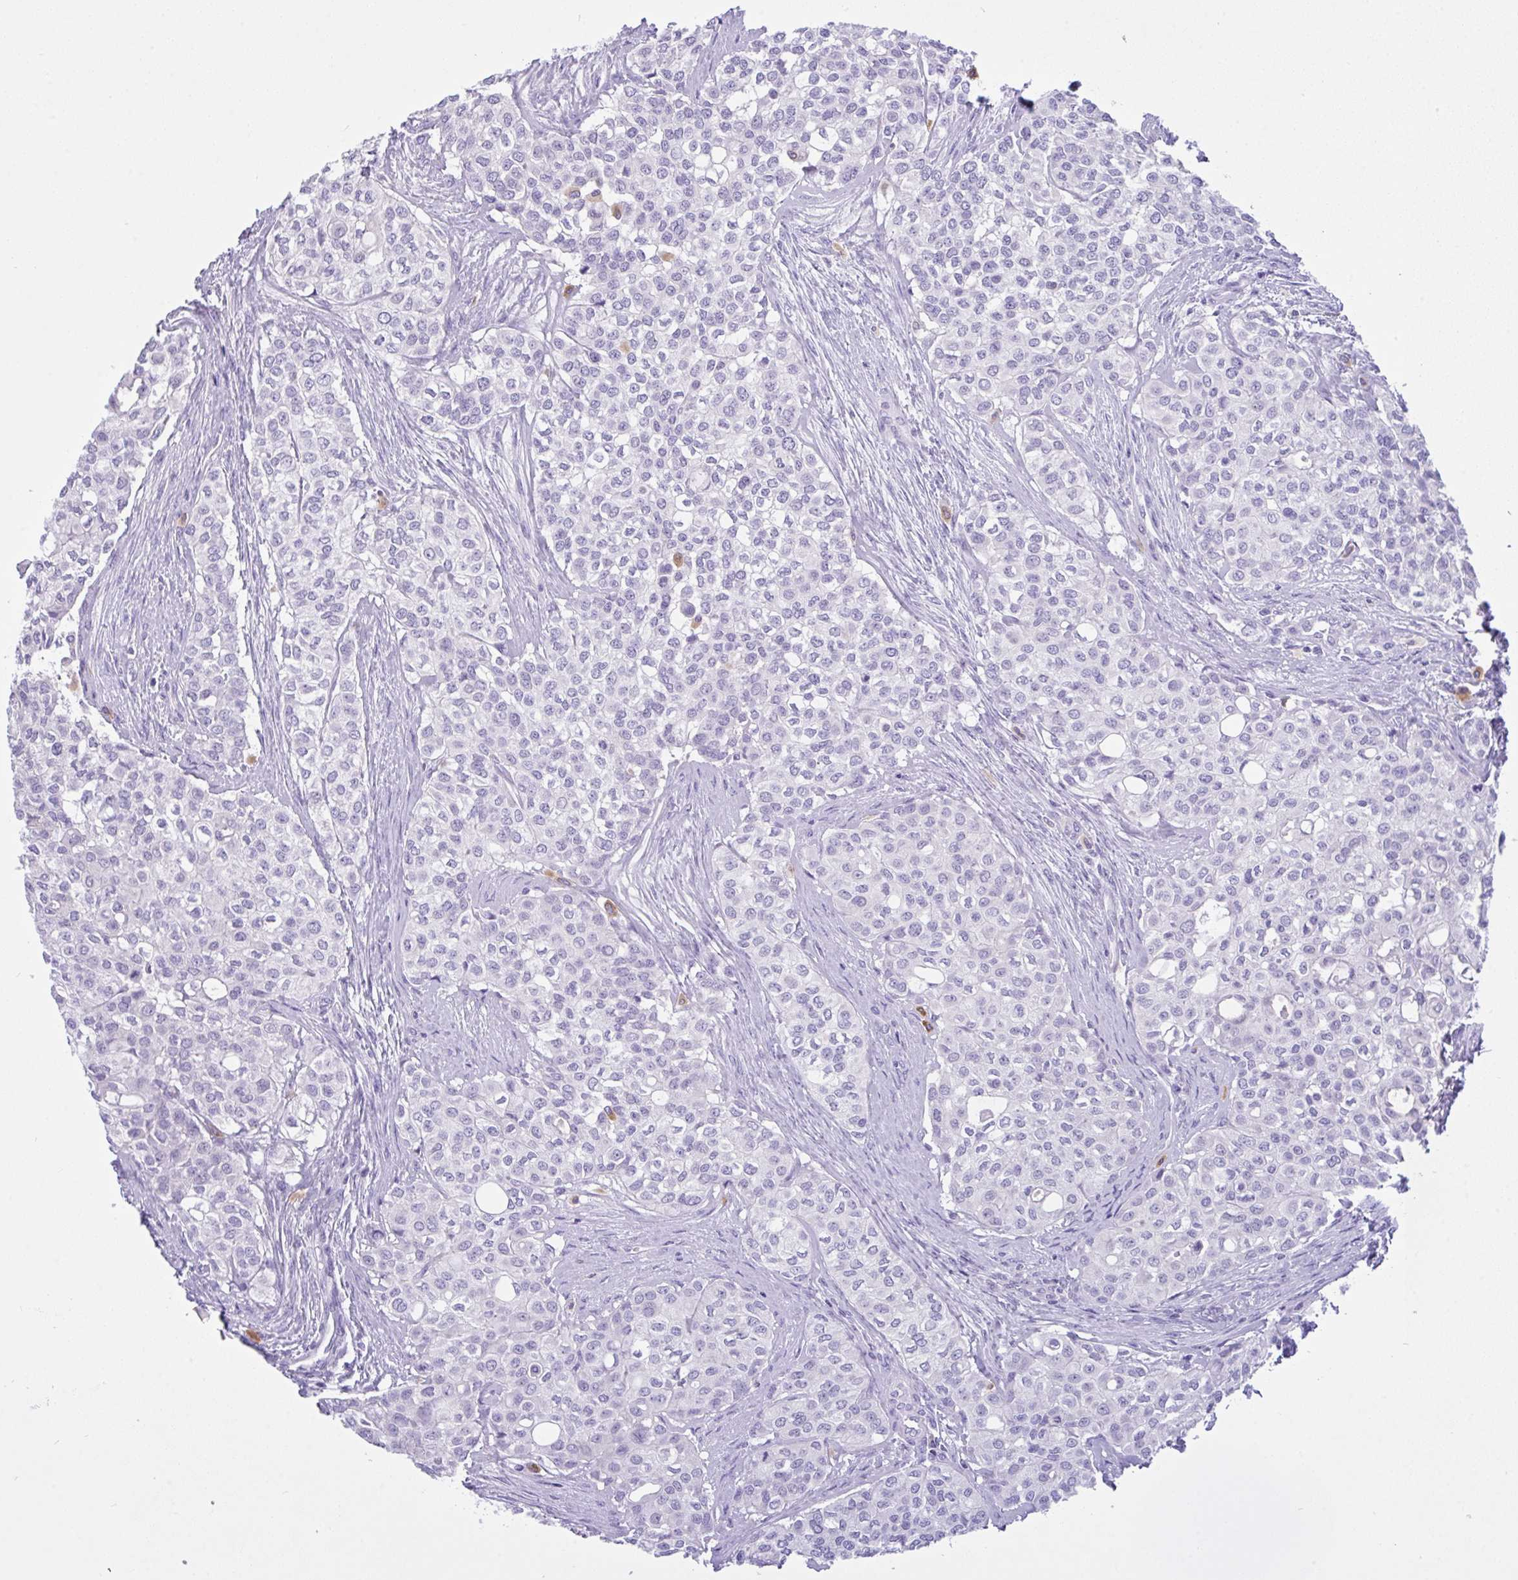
{"staining": {"intensity": "negative", "quantity": "none", "location": "none"}, "tissue": "head and neck cancer", "cell_type": "Tumor cells", "image_type": "cancer", "snomed": [{"axis": "morphology", "description": "Adenocarcinoma, NOS"}, {"axis": "topography", "description": "Head-Neck"}], "caption": "Immunohistochemistry photomicrograph of neoplastic tissue: human head and neck cancer (adenocarcinoma) stained with DAB reveals no significant protein expression in tumor cells. (IHC, brightfield microscopy, high magnification).", "gene": "NCF1", "patient": {"sex": "male", "age": 81}}